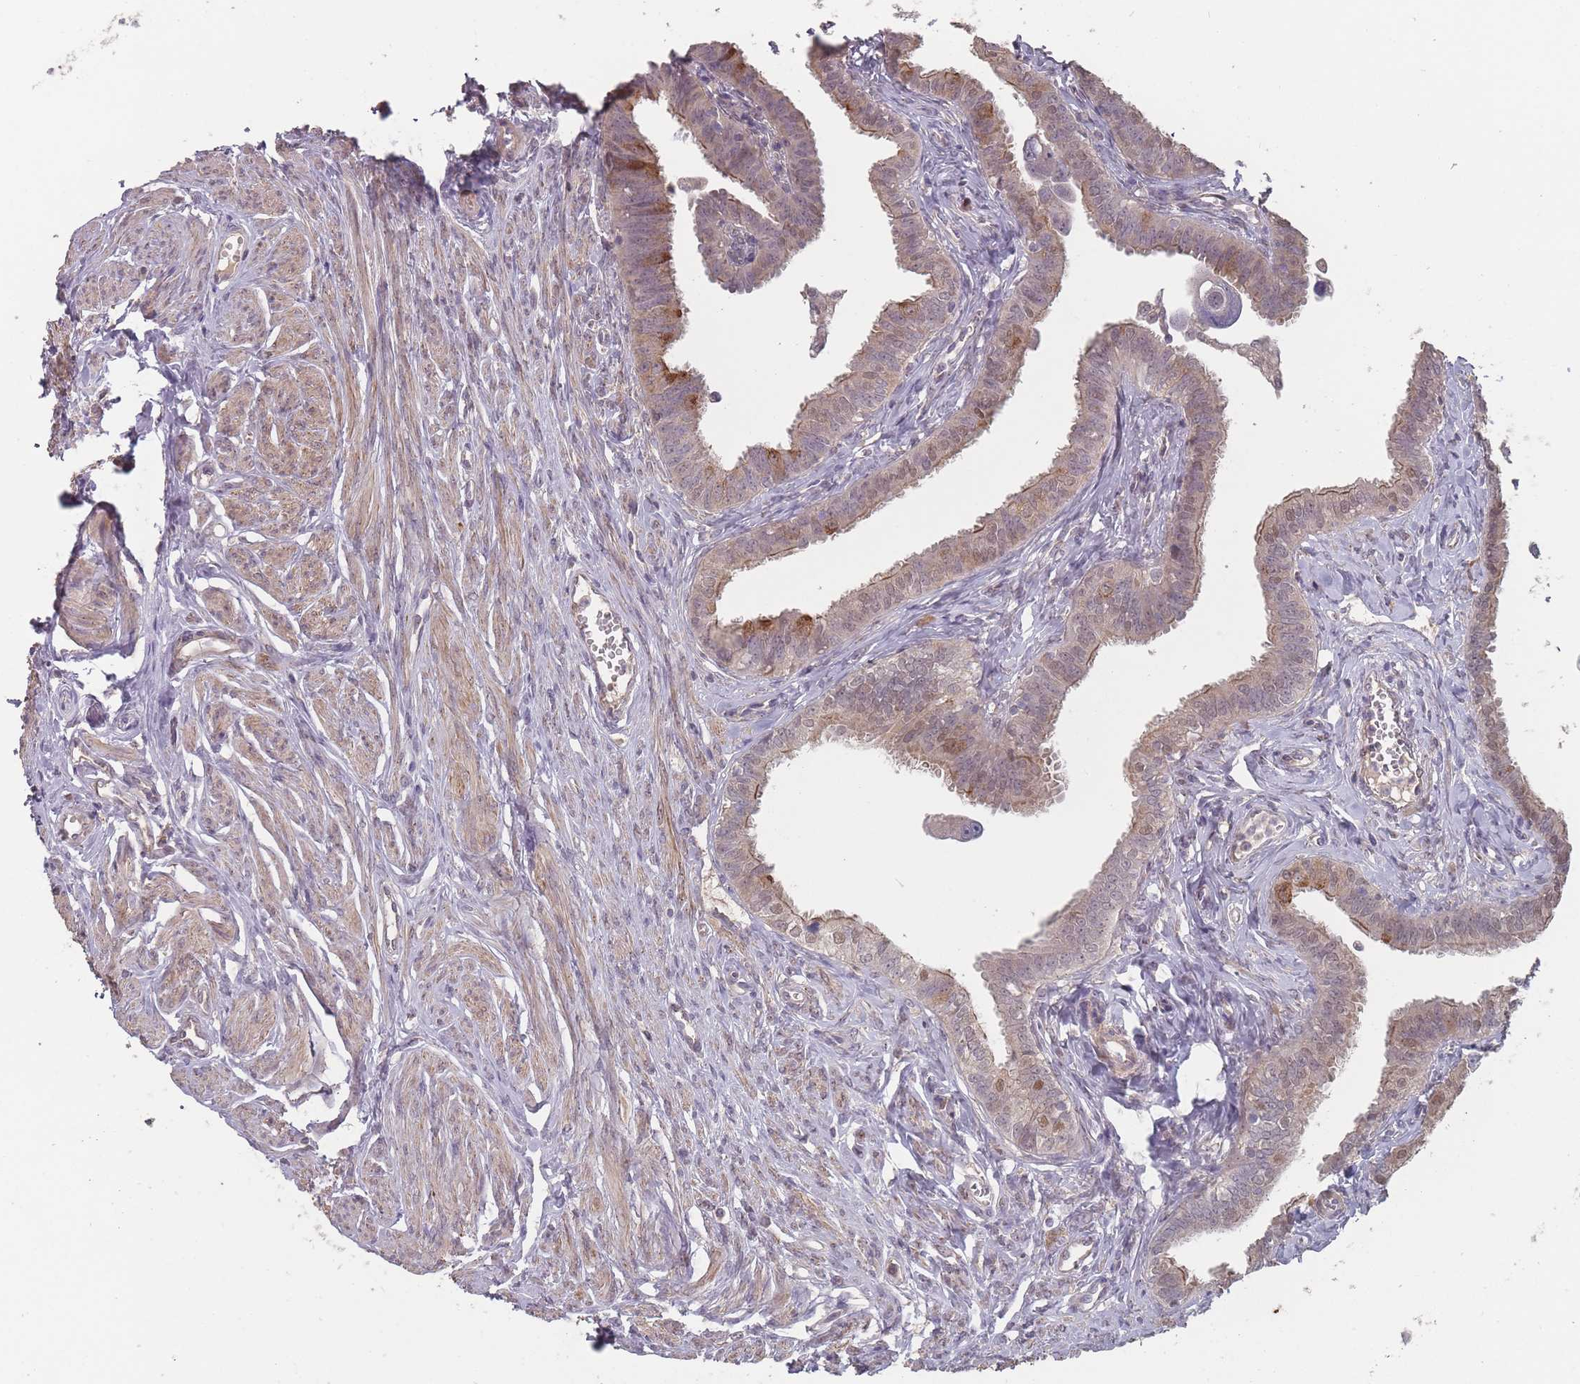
{"staining": {"intensity": "moderate", "quantity": "25%-75%", "location": "cytoplasmic/membranous"}, "tissue": "fallopian tube", "cell_type": "Glandular cells", "image_type": "normal", "snomed": [{"axis": "morphology", "description": "Normal tissue, NOS"}, {"axis": "morphology", "description": "Carcinoma, NOS"}, {"axis": "topography", "description": "Fallopian tube"}, {"axis": "topography", "description": "Ovary"}], "caption": "DAB (3,3'-diaminobenzidine) immunohistochemical staining of normal human fallopian tube displays moderate cytoplasmic/membranous protein positivity in about 25%-75% of glandular cells. (IHC, brightfield microscopy, high magnification).", "gene": "ERCC6L", "patient": {"sex": "female", "age": 59}}